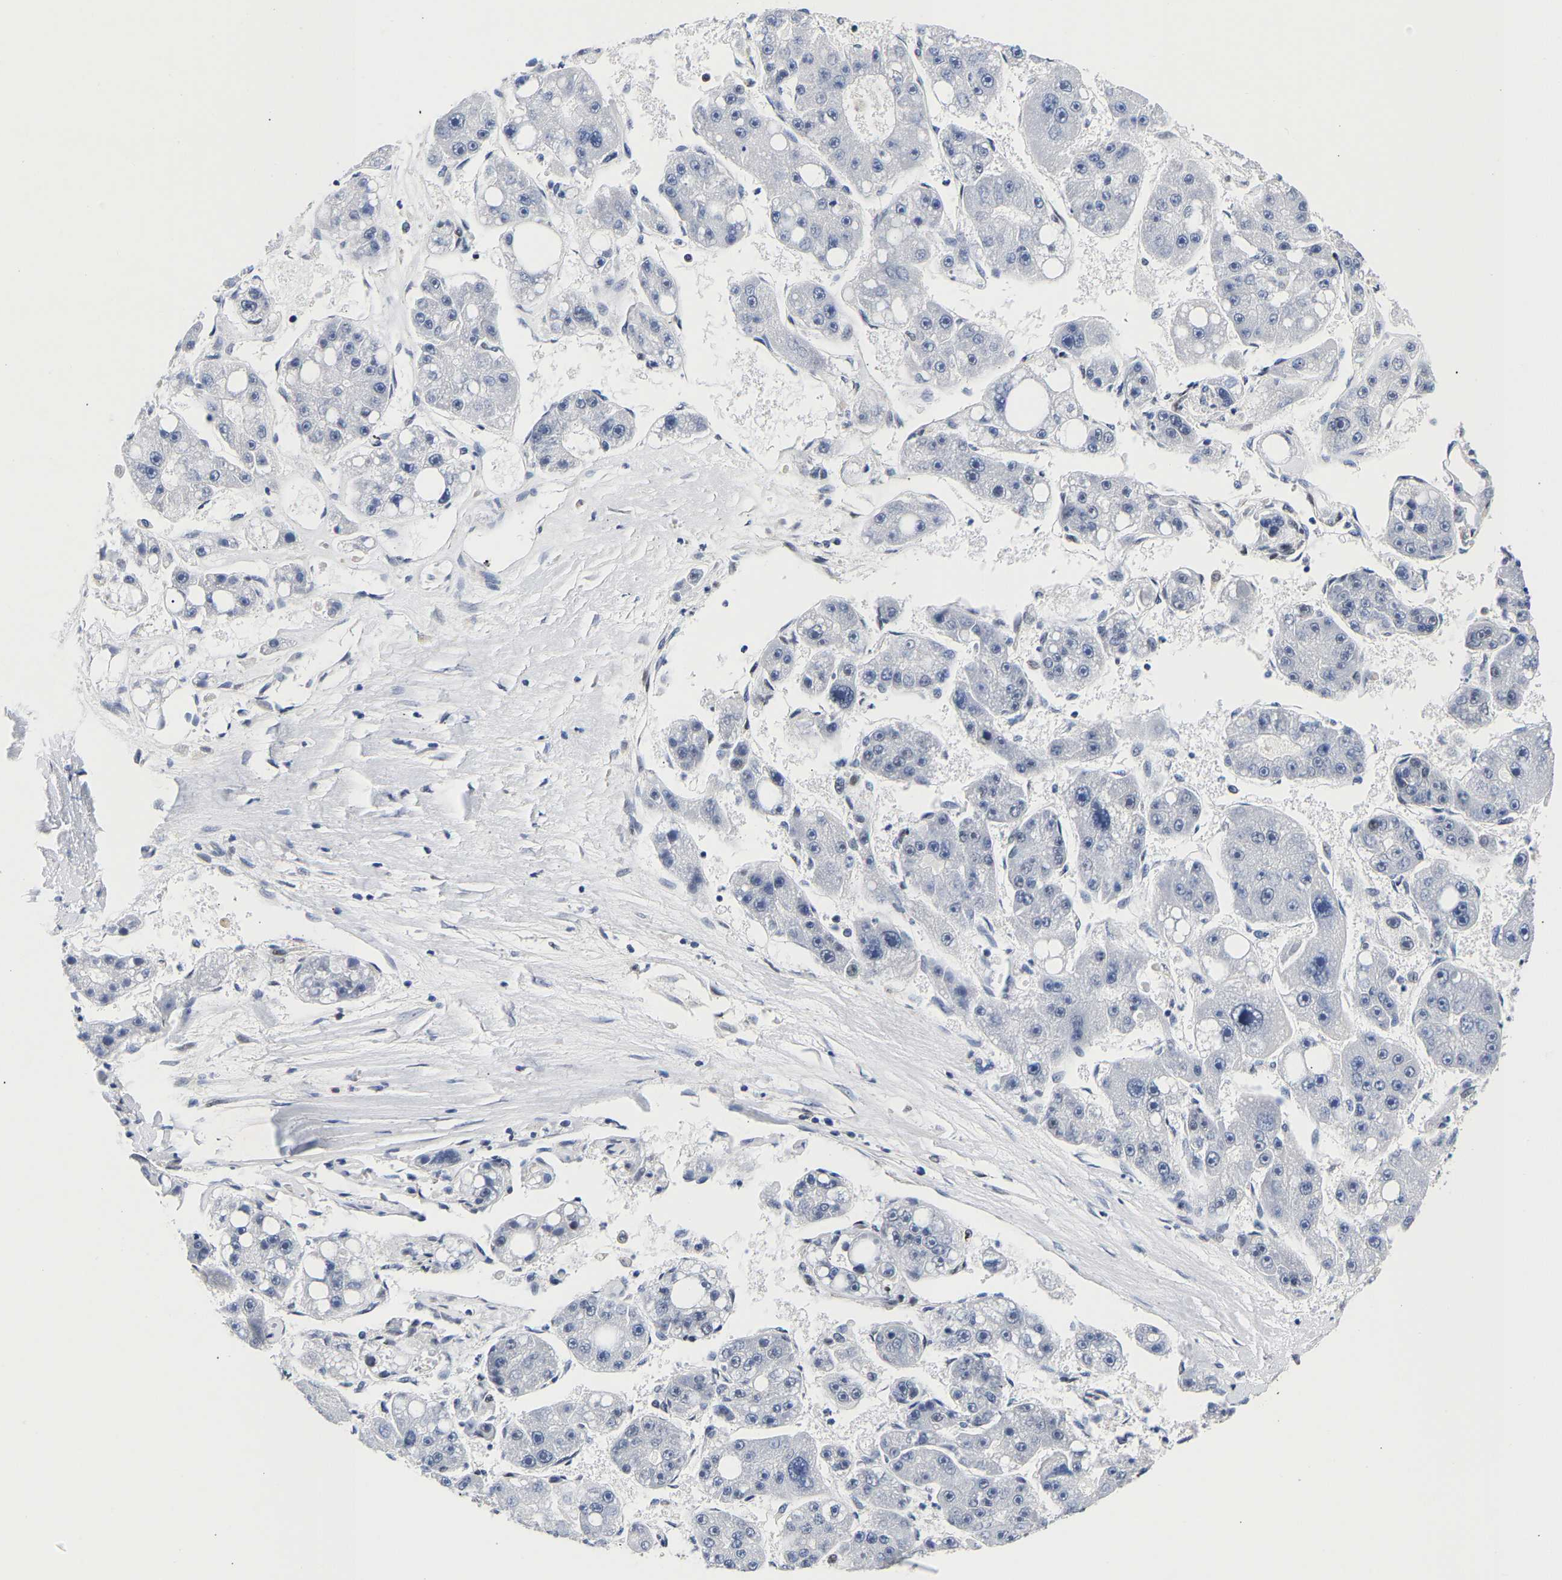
{"staining": {"intensity": "negative", "quantity": "none", "location": "none"}, "tissue": "liver cancer", "cell_type": "Tumor cells", "image_type": "cancer", "snomed": [{"axis": "morphology", "description": "Carcinoma, Hepatocellular, NOS"}, {"axis": "topography", "description": "Liver"}], "caption": "This histopathology image is of liver hepatocellular carcinoma stained with immunohistochemistry to label a protein in brown with the nuclei are counter-stained blue. There is no positivity in tumor cells. The staining is performed using DAB brown chromogen with nuclei counter-stained in using hematoxylin.", "gene": "CCDC6", "patient": {"sex": "female", "age": 61}}